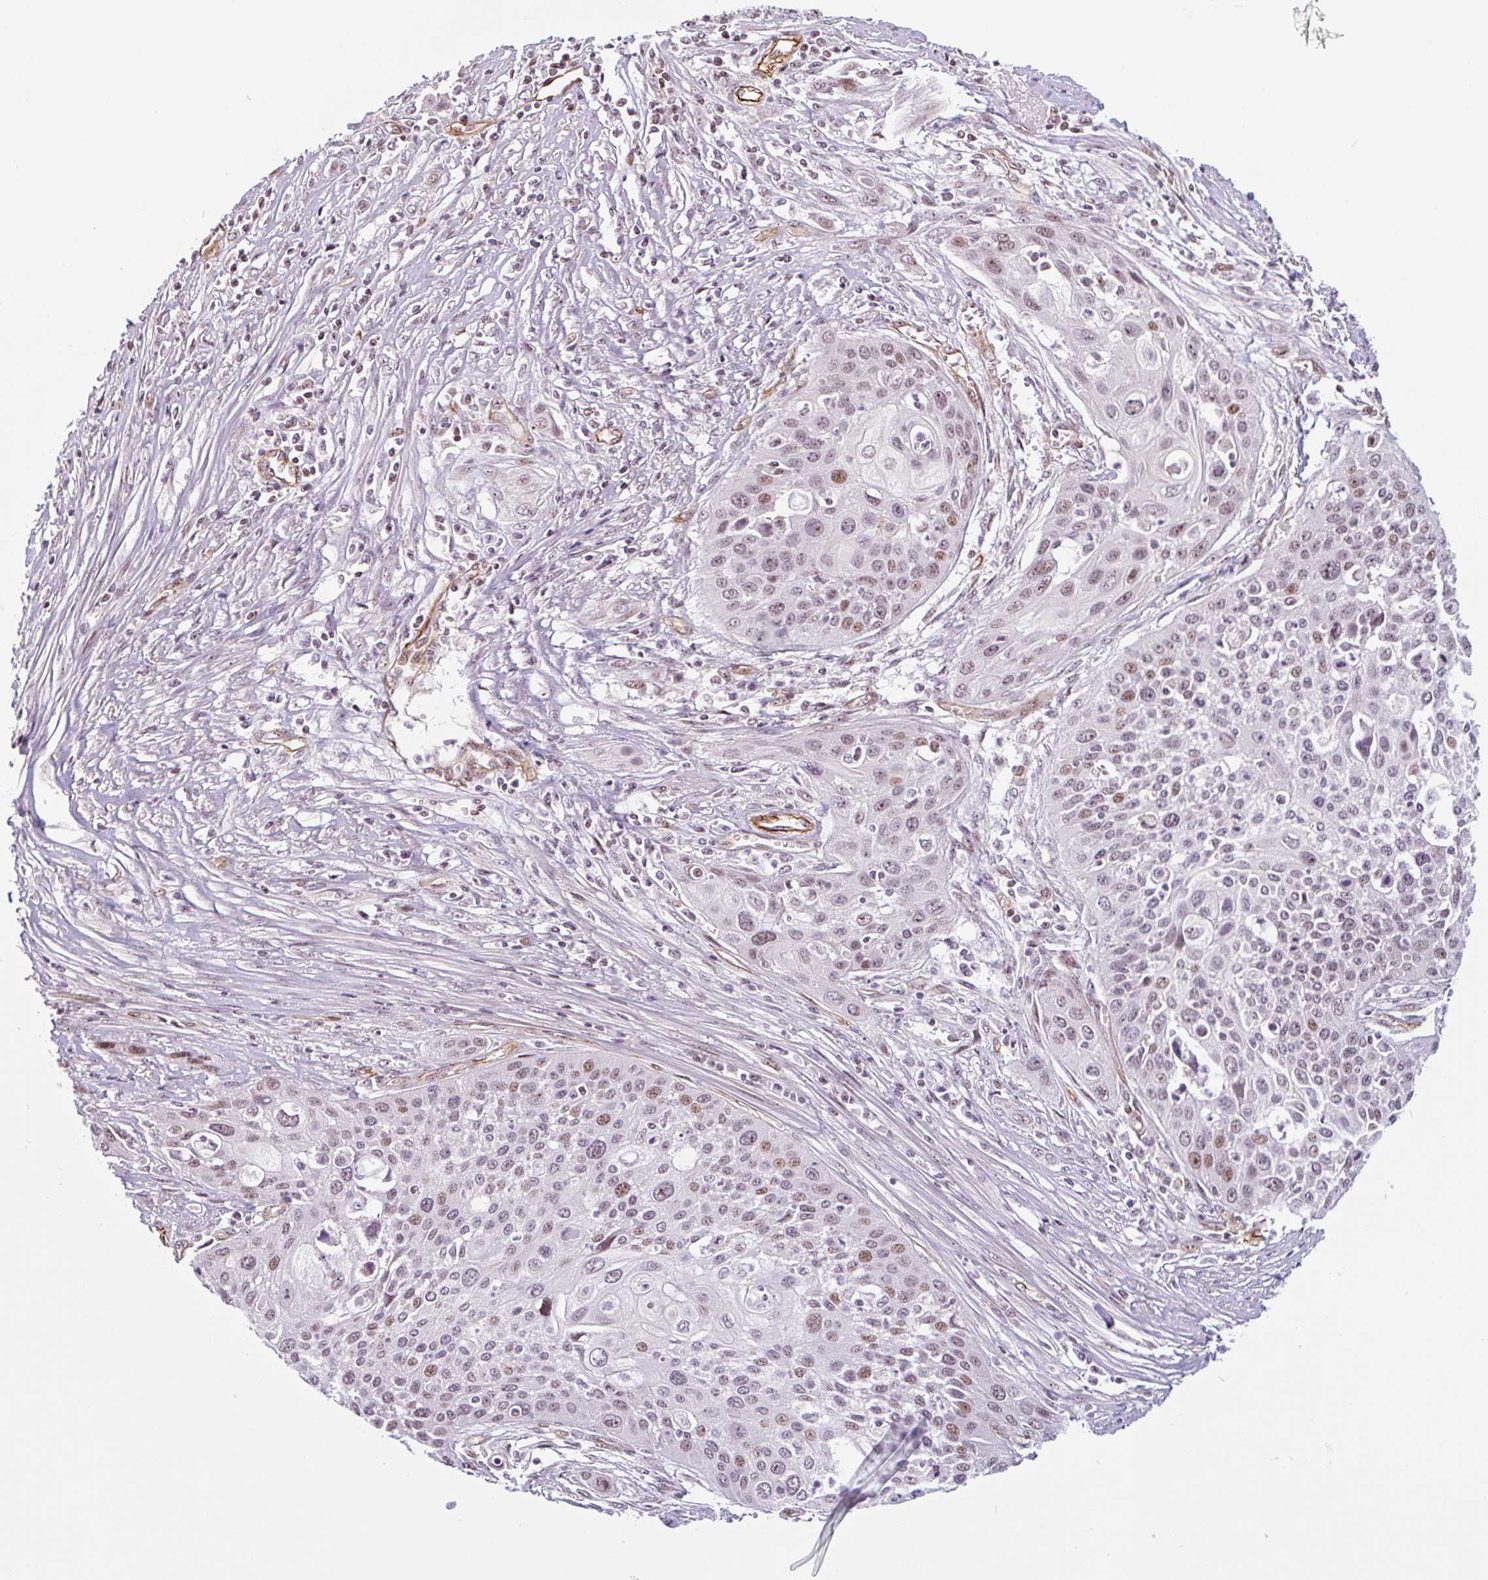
{"staining": {"intensity": "moderate", "quantity": "25%-75%", "location": "nuclear"}, "tissue": "cervical cancer", "cell_type": "Tumor cells", "image_type": "cancer", "snomed": [{"axis": "morphology", "description": "Squamous cell carcinoma, NOS"}, {"axis": "topography", "description": "Cervix"}], "caption": "Protein staining shows moderate nuclear staining in about 25%-75% of tumor cells in cervical squamous cell carcinoma.", "gene": "ZNF689", "patient": {"sex": "female", "age": 34}}